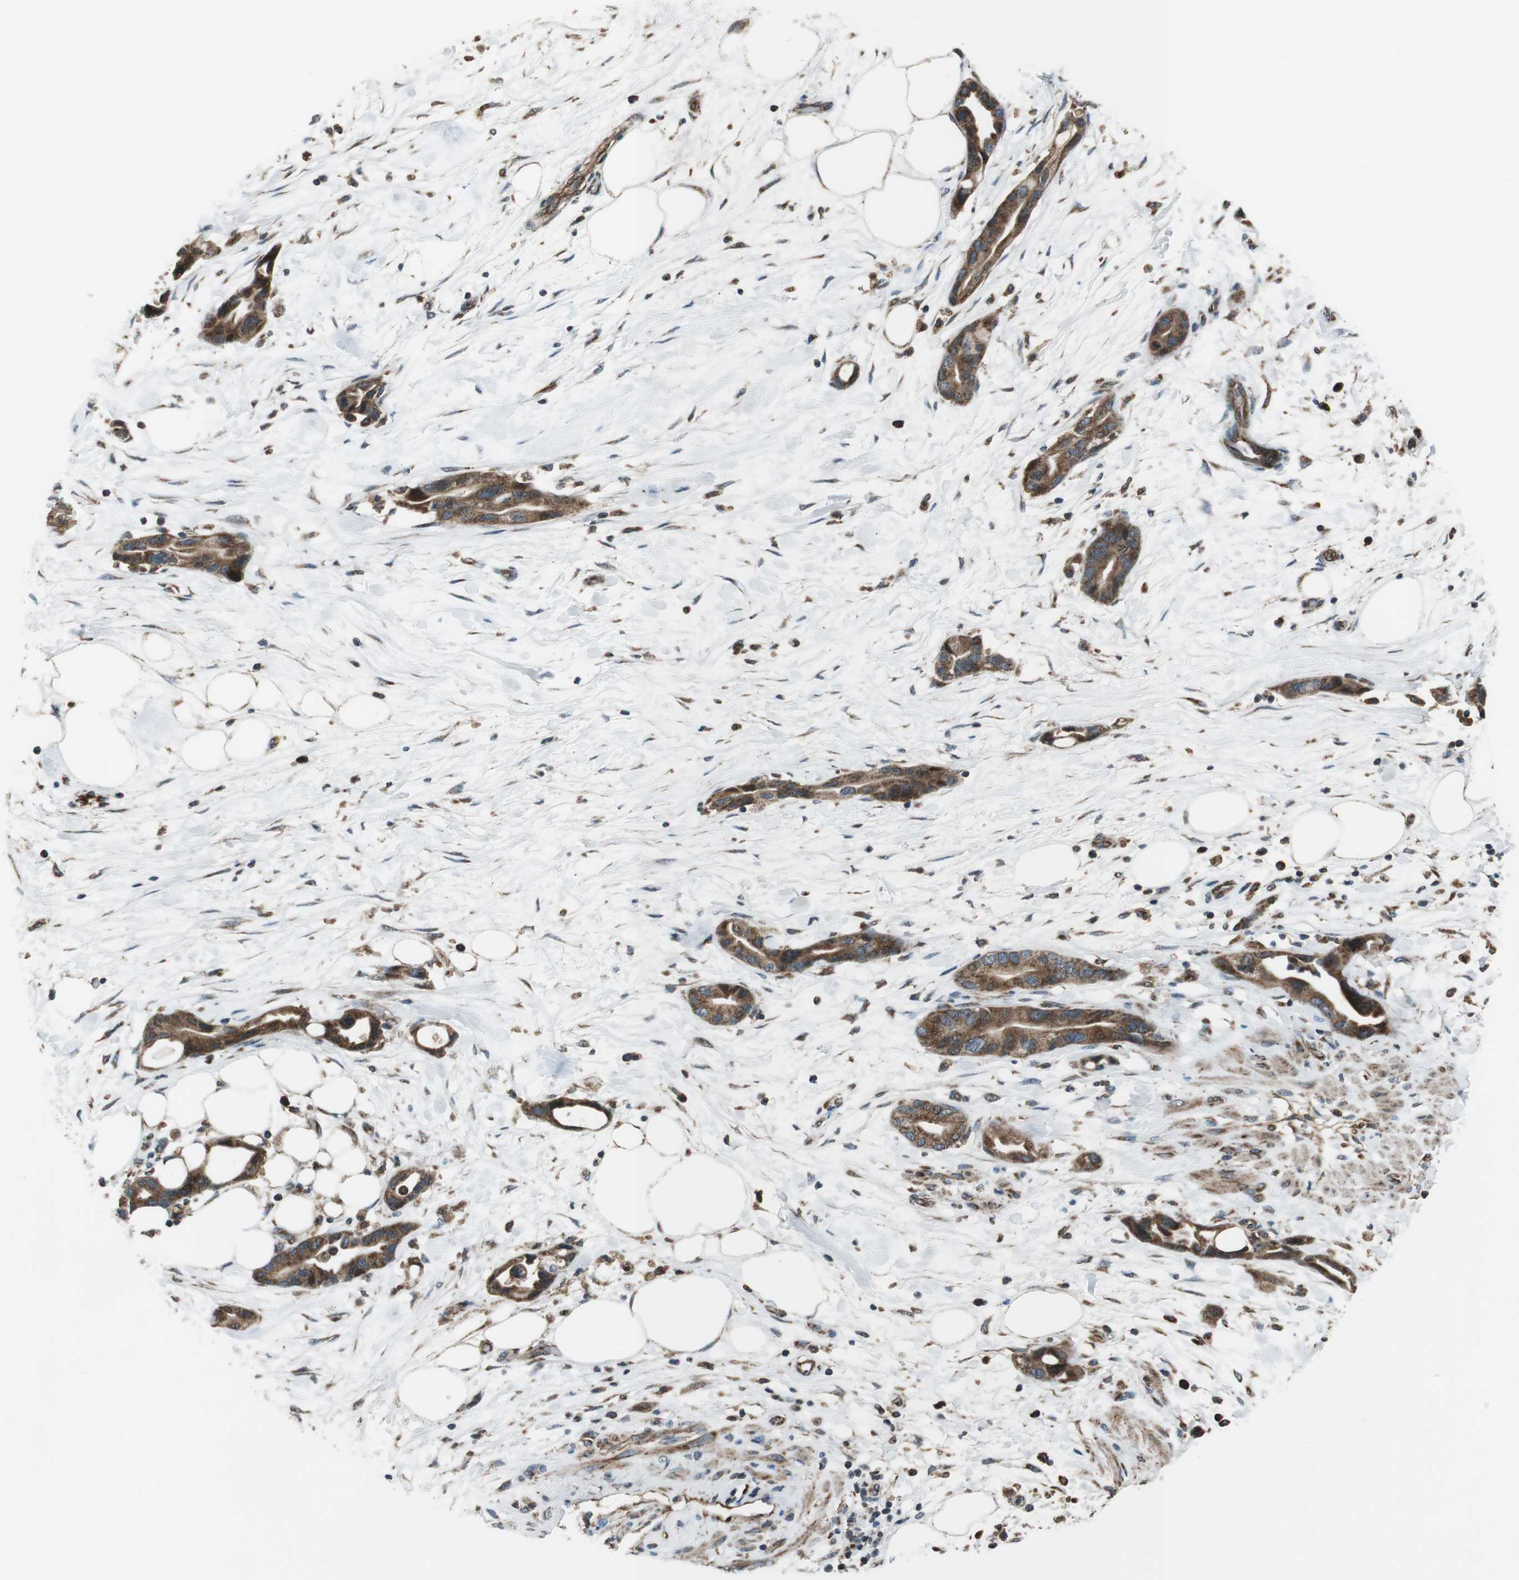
{"staining": {"intensity": "moderate", "quantity": ">75%", "location": "cytoplasmic/membranous"}, "tissue": "pancreatic cancer", "cell_type": "Tumor cells", "image_type": "cancer", "snomed": [{"axis": "morphology", "description": "Adenocarcinoma, NOS"}, {"axis": "topography", "description": "Pancreas"}], "caption": "There is medium levels of moderate cytoplasmic/membranous positivity in tumor cells of pancreatic cancer (adenocarcinoma), as demonstrated by immunohistochemical staining (brown color).", "gene": "GIMAP8", "patient": {"sex": "female", "age": 57}}